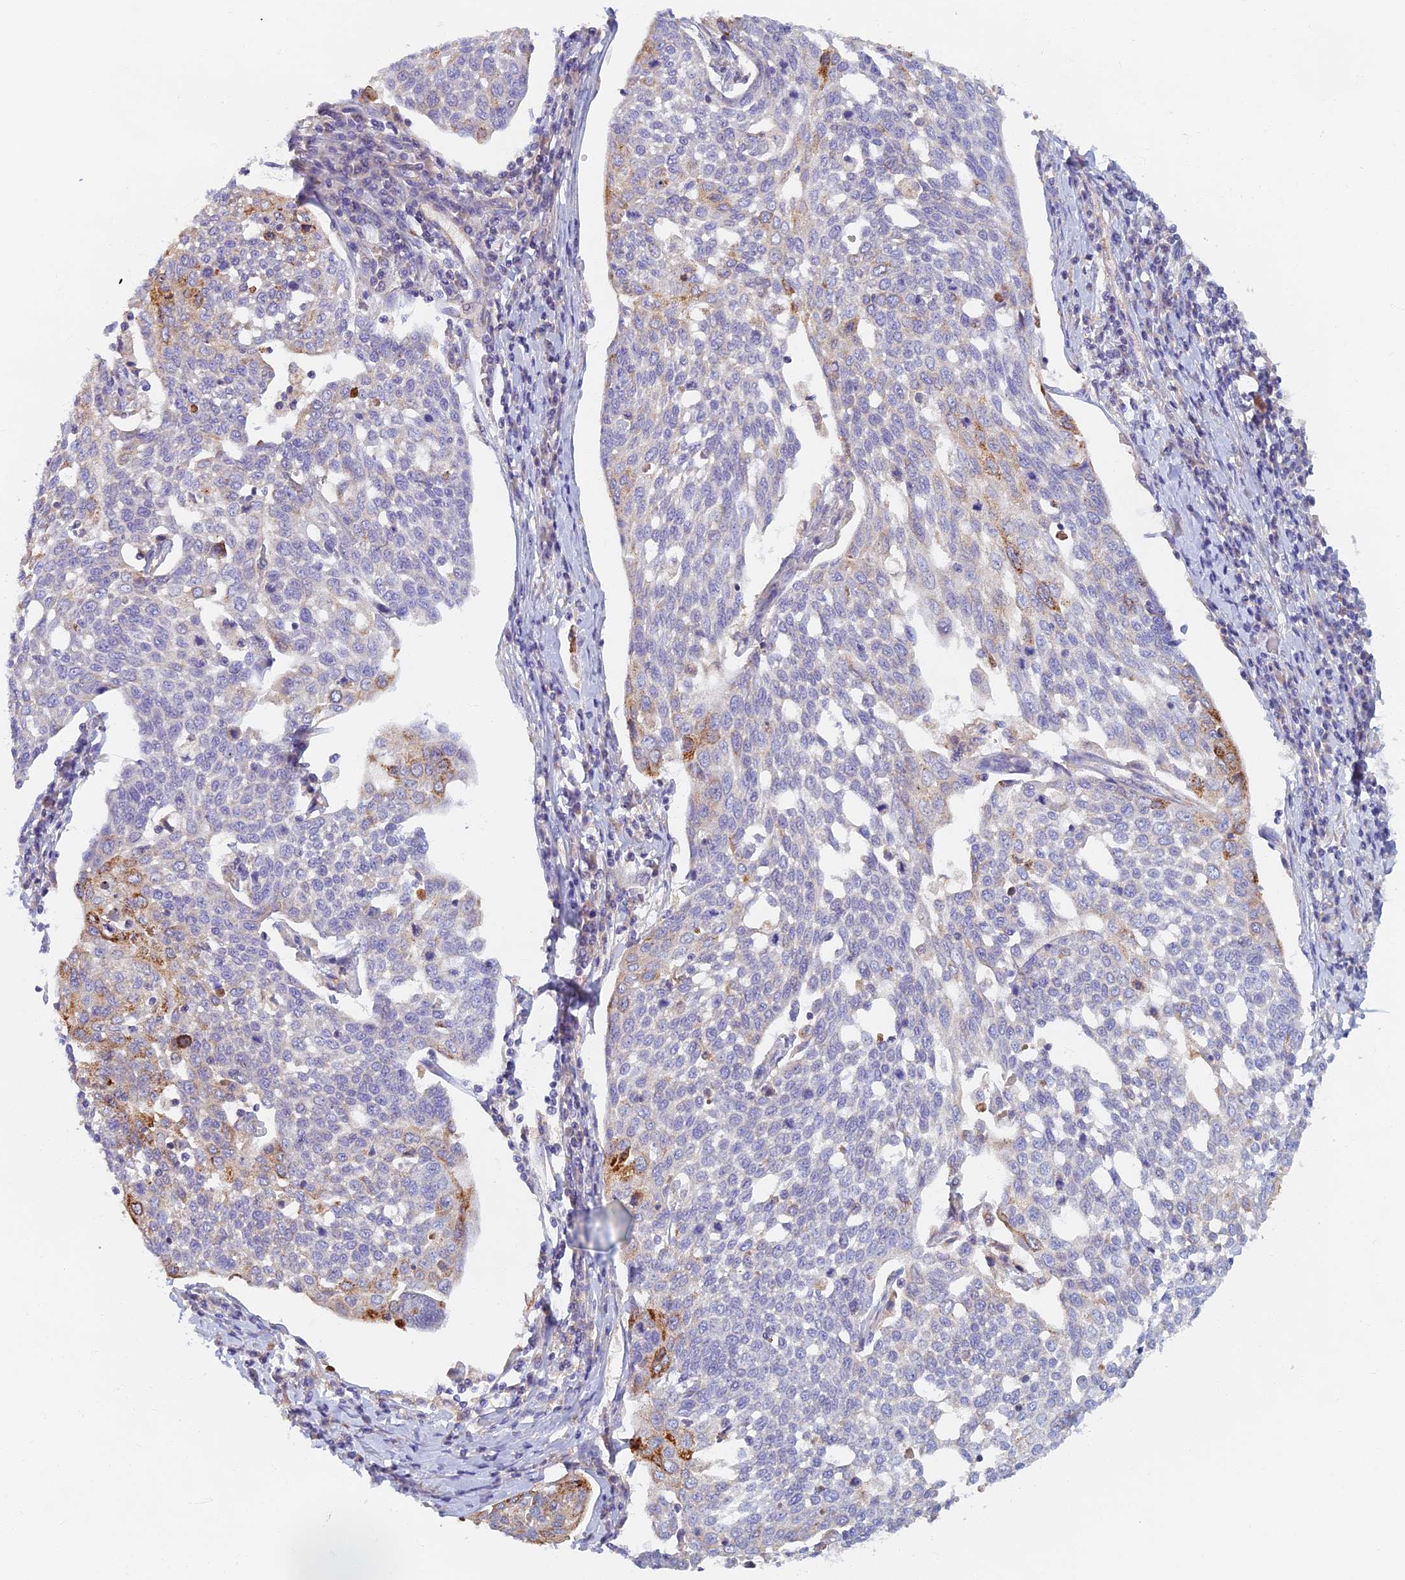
{"staining": {"intensity": "moderate", "quantity": "<25%", "location": "cytoplasmic/membranous"}, "tissue": "cervical cancer", "cell_type": "Tumor cells", "image_type": "cancer", "snomed": [{"axis": "morphology", "description": "Squamous cell carcinoma, NOS"}, {"axis": "topography", "description": "Cervix"}], "caption": "Protein staining of cervical squamous cell carcinoma tissue exhibits moderate cytoplasmic/membranous staining in approximately <25% of tumor cells.", "gene": "TMEM44", "patient": {"sex": "female", "age": 34}}